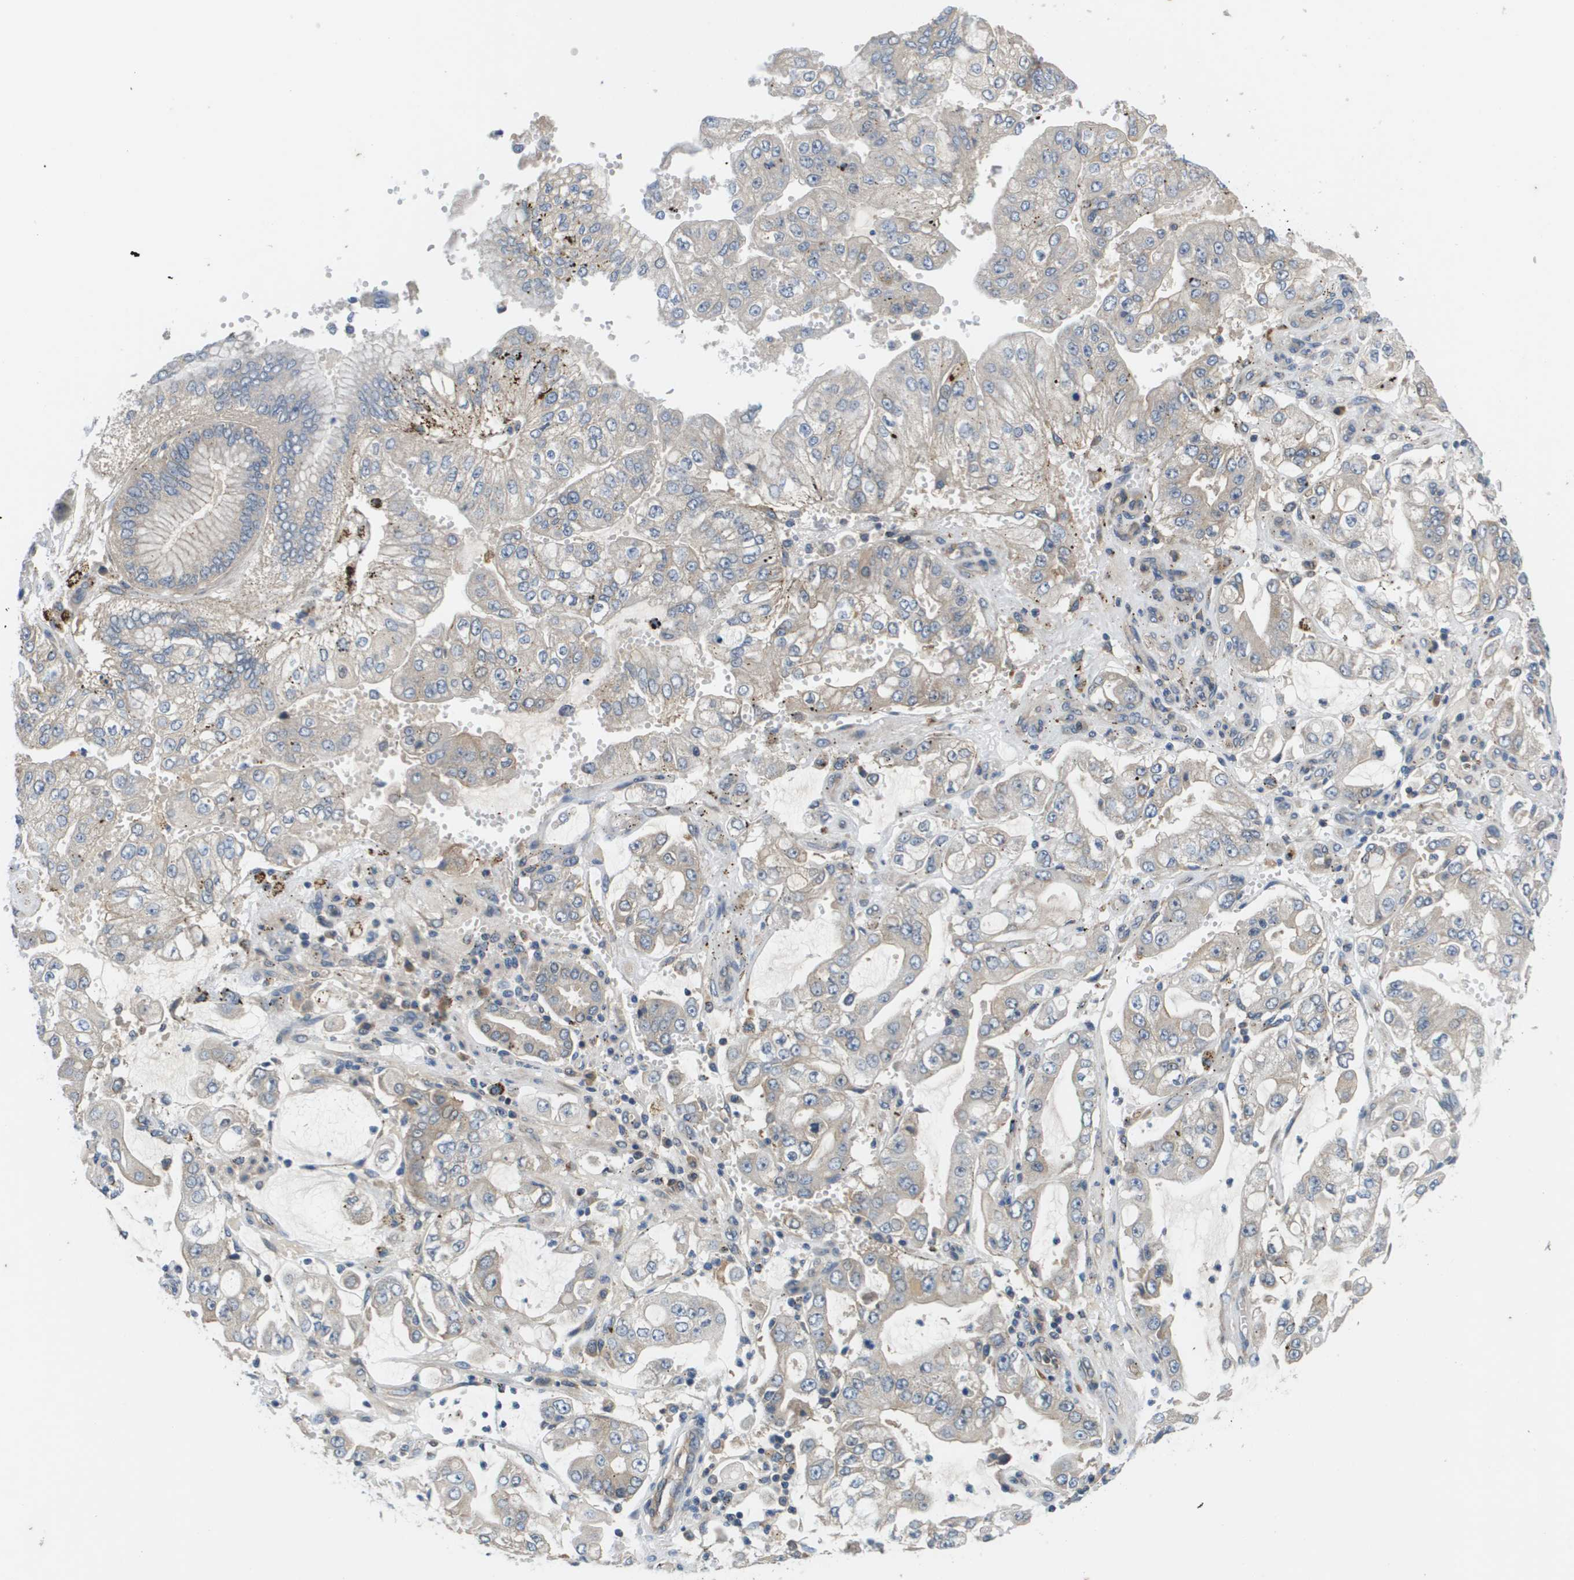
{"staining": {"intensity": "negative", "quantity": "none", "location": "none"}, "tissue": "stomach cancer", "cell_type": "Tumor cells", "image_type": "cancer", "snomed": [{"axis": "morphology", "description": "Adenocarcinoma, NOS"}, {"axis": "topography", "description": "Stomach"}], "caption": "Human stomach cancer stained for a protein using IHC demonstrates no expression in tumor cells.", "gene": "SLC25A20", "patient": {"sex": "male", "age": 76}}